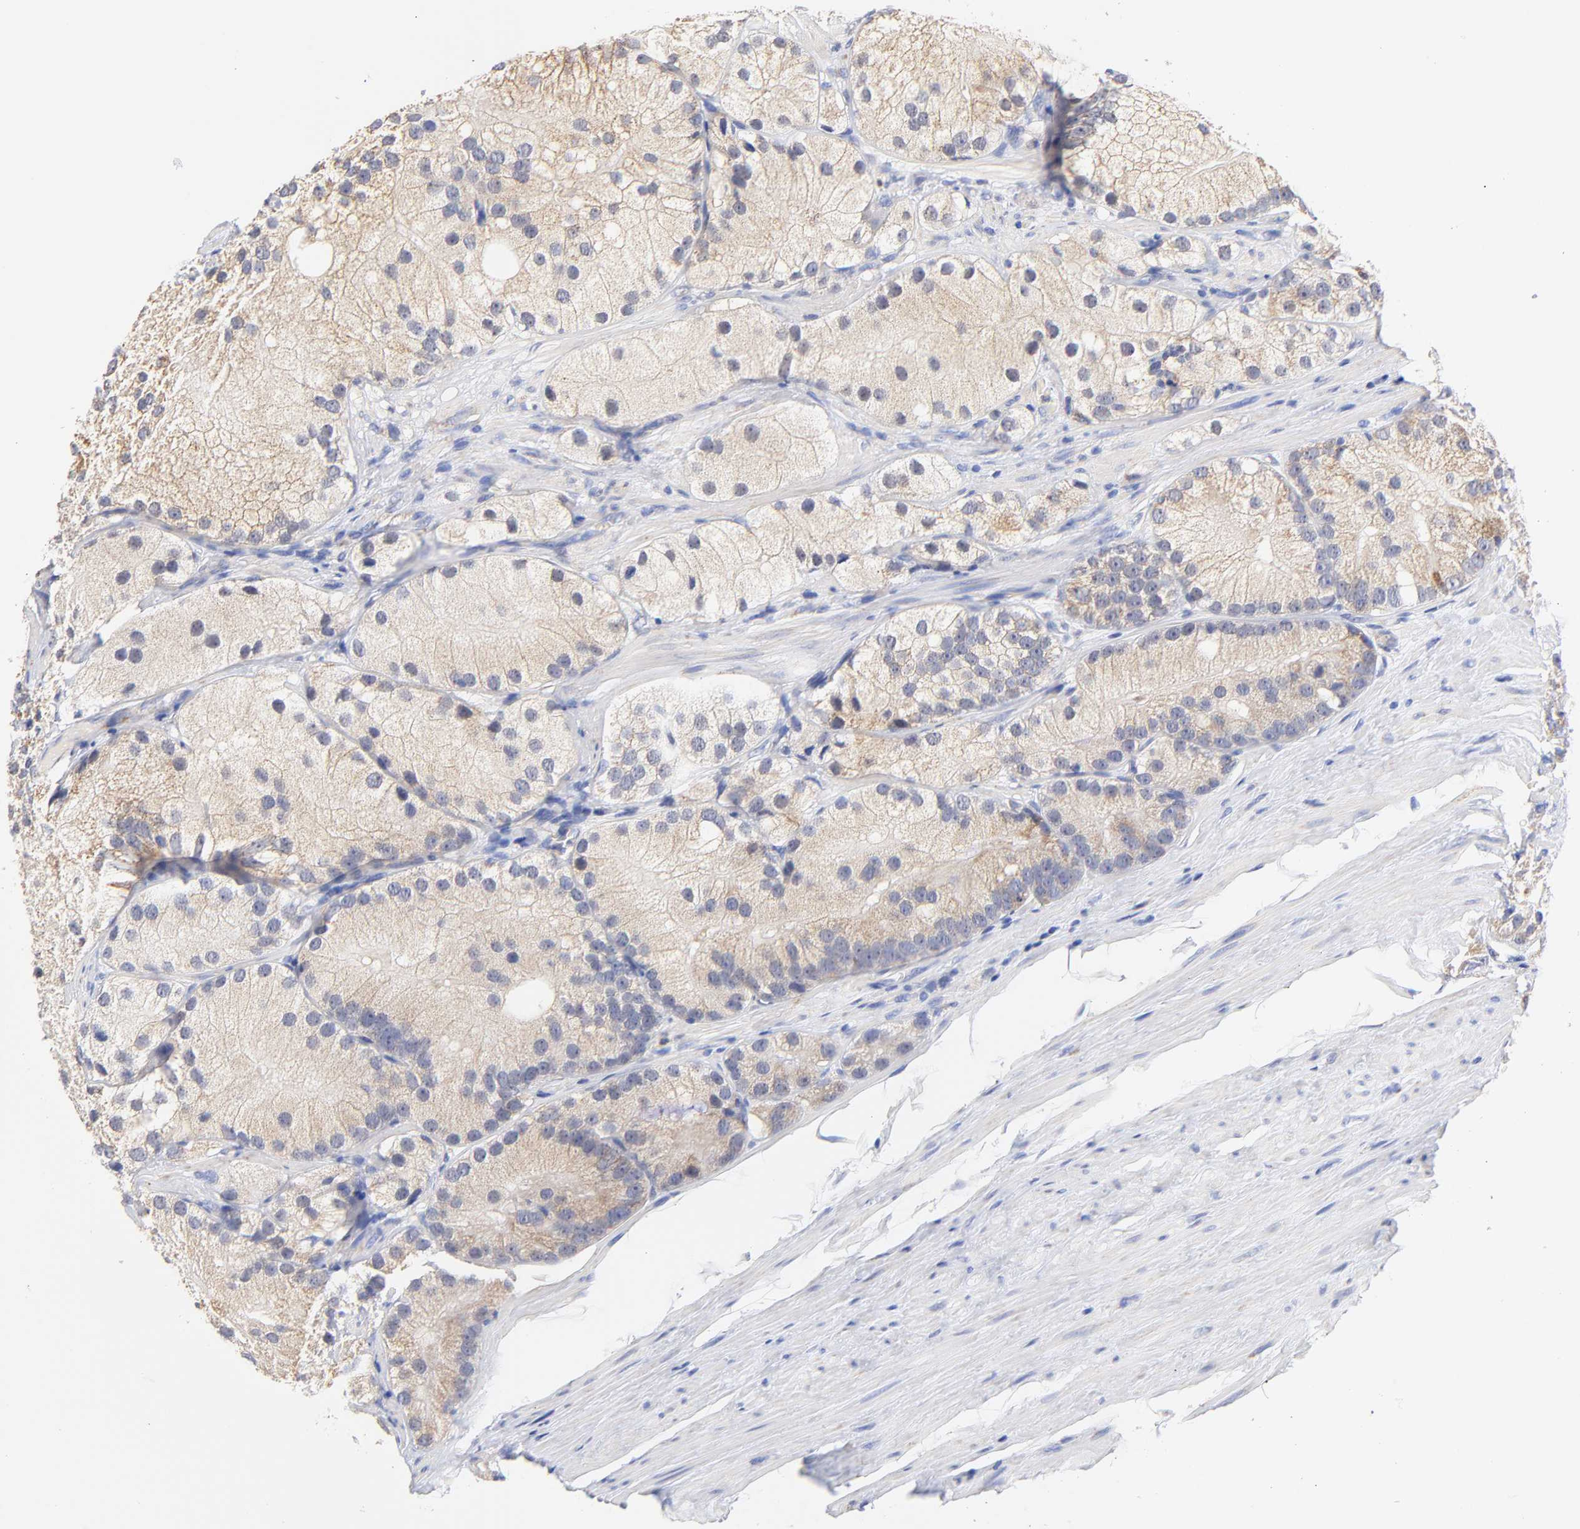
{"staining": {"intensity": "weak", "quantity": ">75%", "location": "cytoplasmic/membranous"}, "tissue": "prostate cancer", "cell_type": "Tumor cells", "image_type": "cancer", "snomed": [{"axis": "morphology", "description": "Adenocarcinoma, Low grade"}, {"axis": "topography", "description": "Prostate"}], "caption": "Immunohistochemistry micrograph of human prostate cancer (adenocarcinoma (low-grade)) stained for a protein (brown), which exhibits low levels of weak cytoplasmic/membranous expression in about >75% of tumor cells.", "gene": "ATP5F1D", "patient": {"sex": "male", "age": 69}}